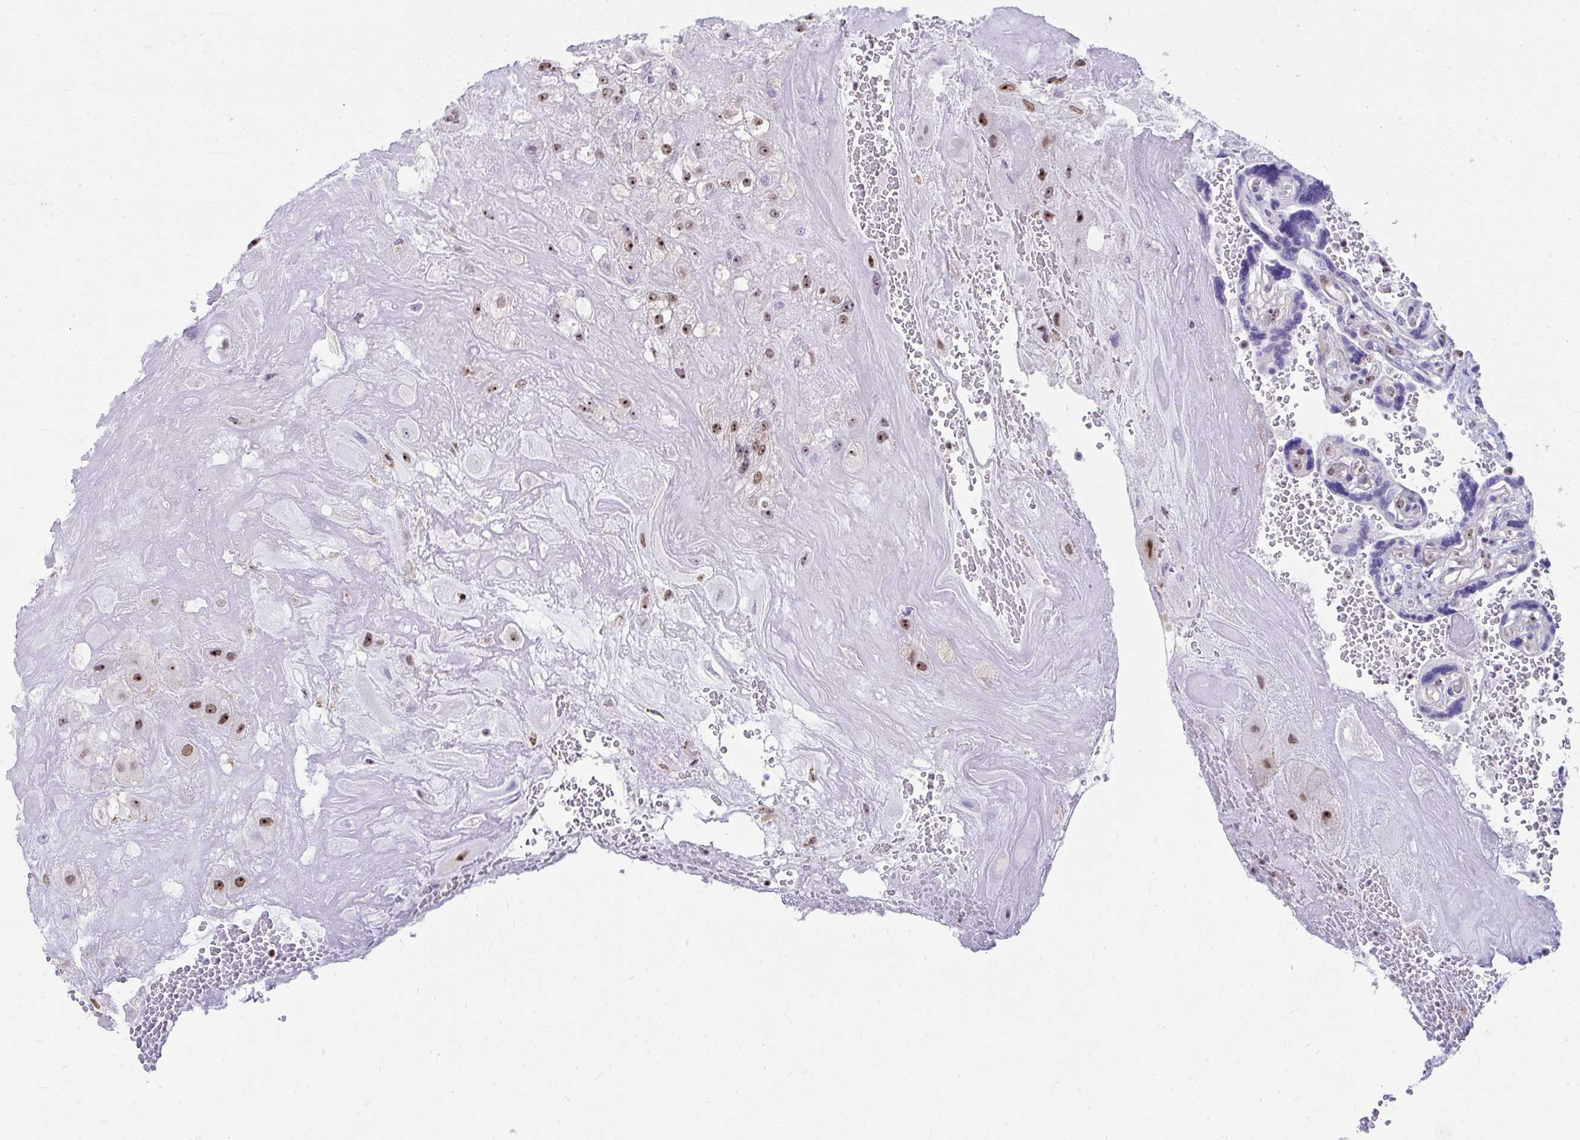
{"staining": {"intensity": "moderate", "quantity": "25%-75%", "location": "nuclear"}, "tissue": "placenta", "cell_type": "Decidual cells", "image_type": "normal", "snomed": [{"axis": "morphology", "description": "Normal tissue, NOS"}, {"axis": "topography", "description": "Placenta"}], "caption": "Moderate nuclear positivity for a protein is appreciated in about 25%-75% of decidual cells of benign placenta using IHC.", "gene": "HIRA", "patient": {"sex": "female", "age": 32}}